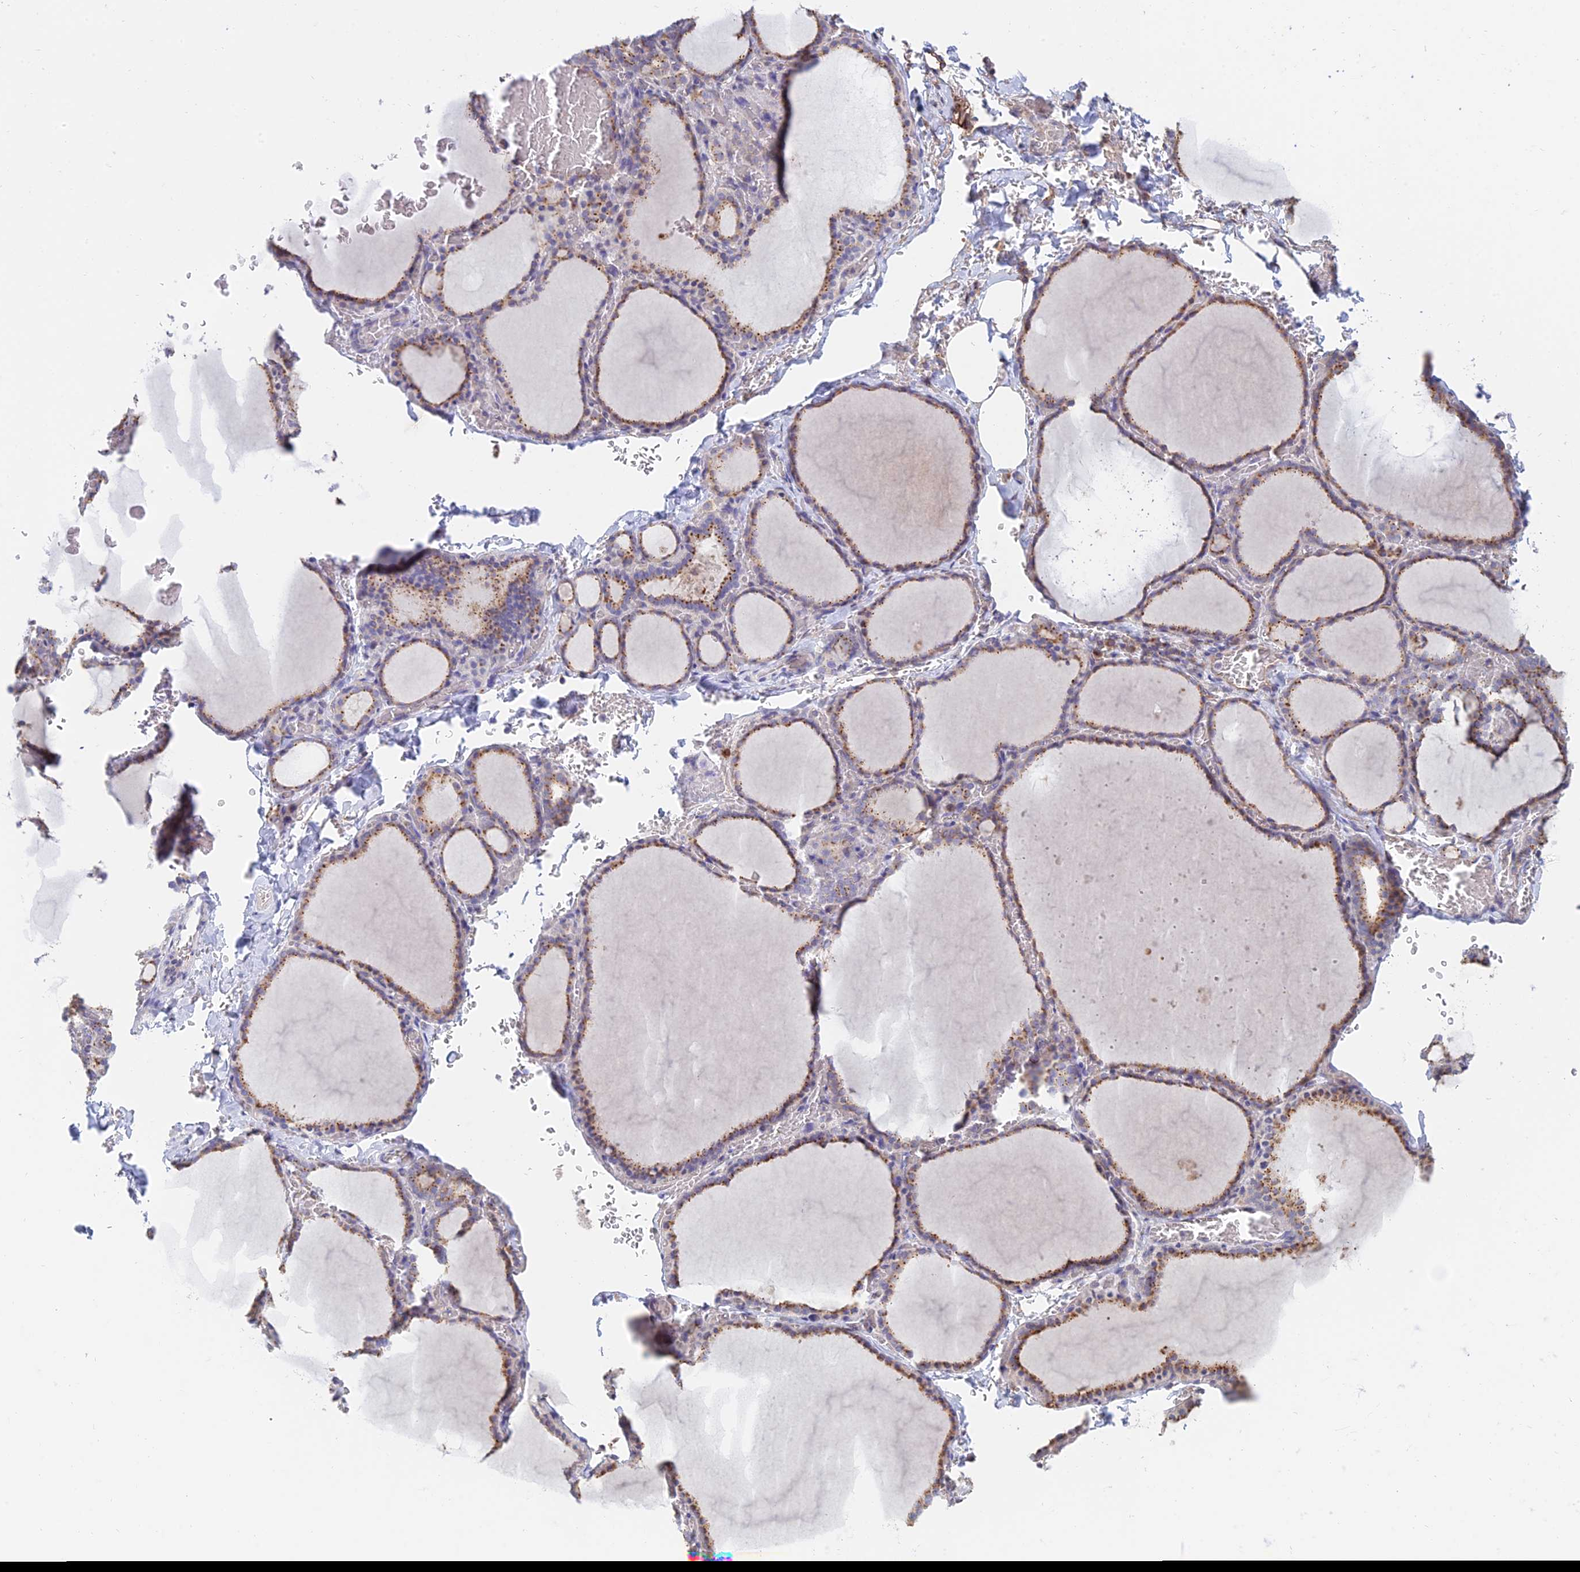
{"staining": {"intensity": "moderate", "quantity": ">75%", "location": "cytoplasmic/membranous"}, "tissue": "thyroid gland", "cell_type": "Glandular cells", "image_type": "normal", "snomed": [{"axis": "morphology", "description": "Normal tissue, NOS"}, {"axis": "topography", "description": "Thyroid gland"}], "caption": "Immunohistochemistry of normal human thyroid gland displays medium levels of moderate cytoplasmic/membranous staining in approximately >75% of glandular cells.", "gene": "ENSG00000267561", "patient": {"sex": "female", "age": 39}}